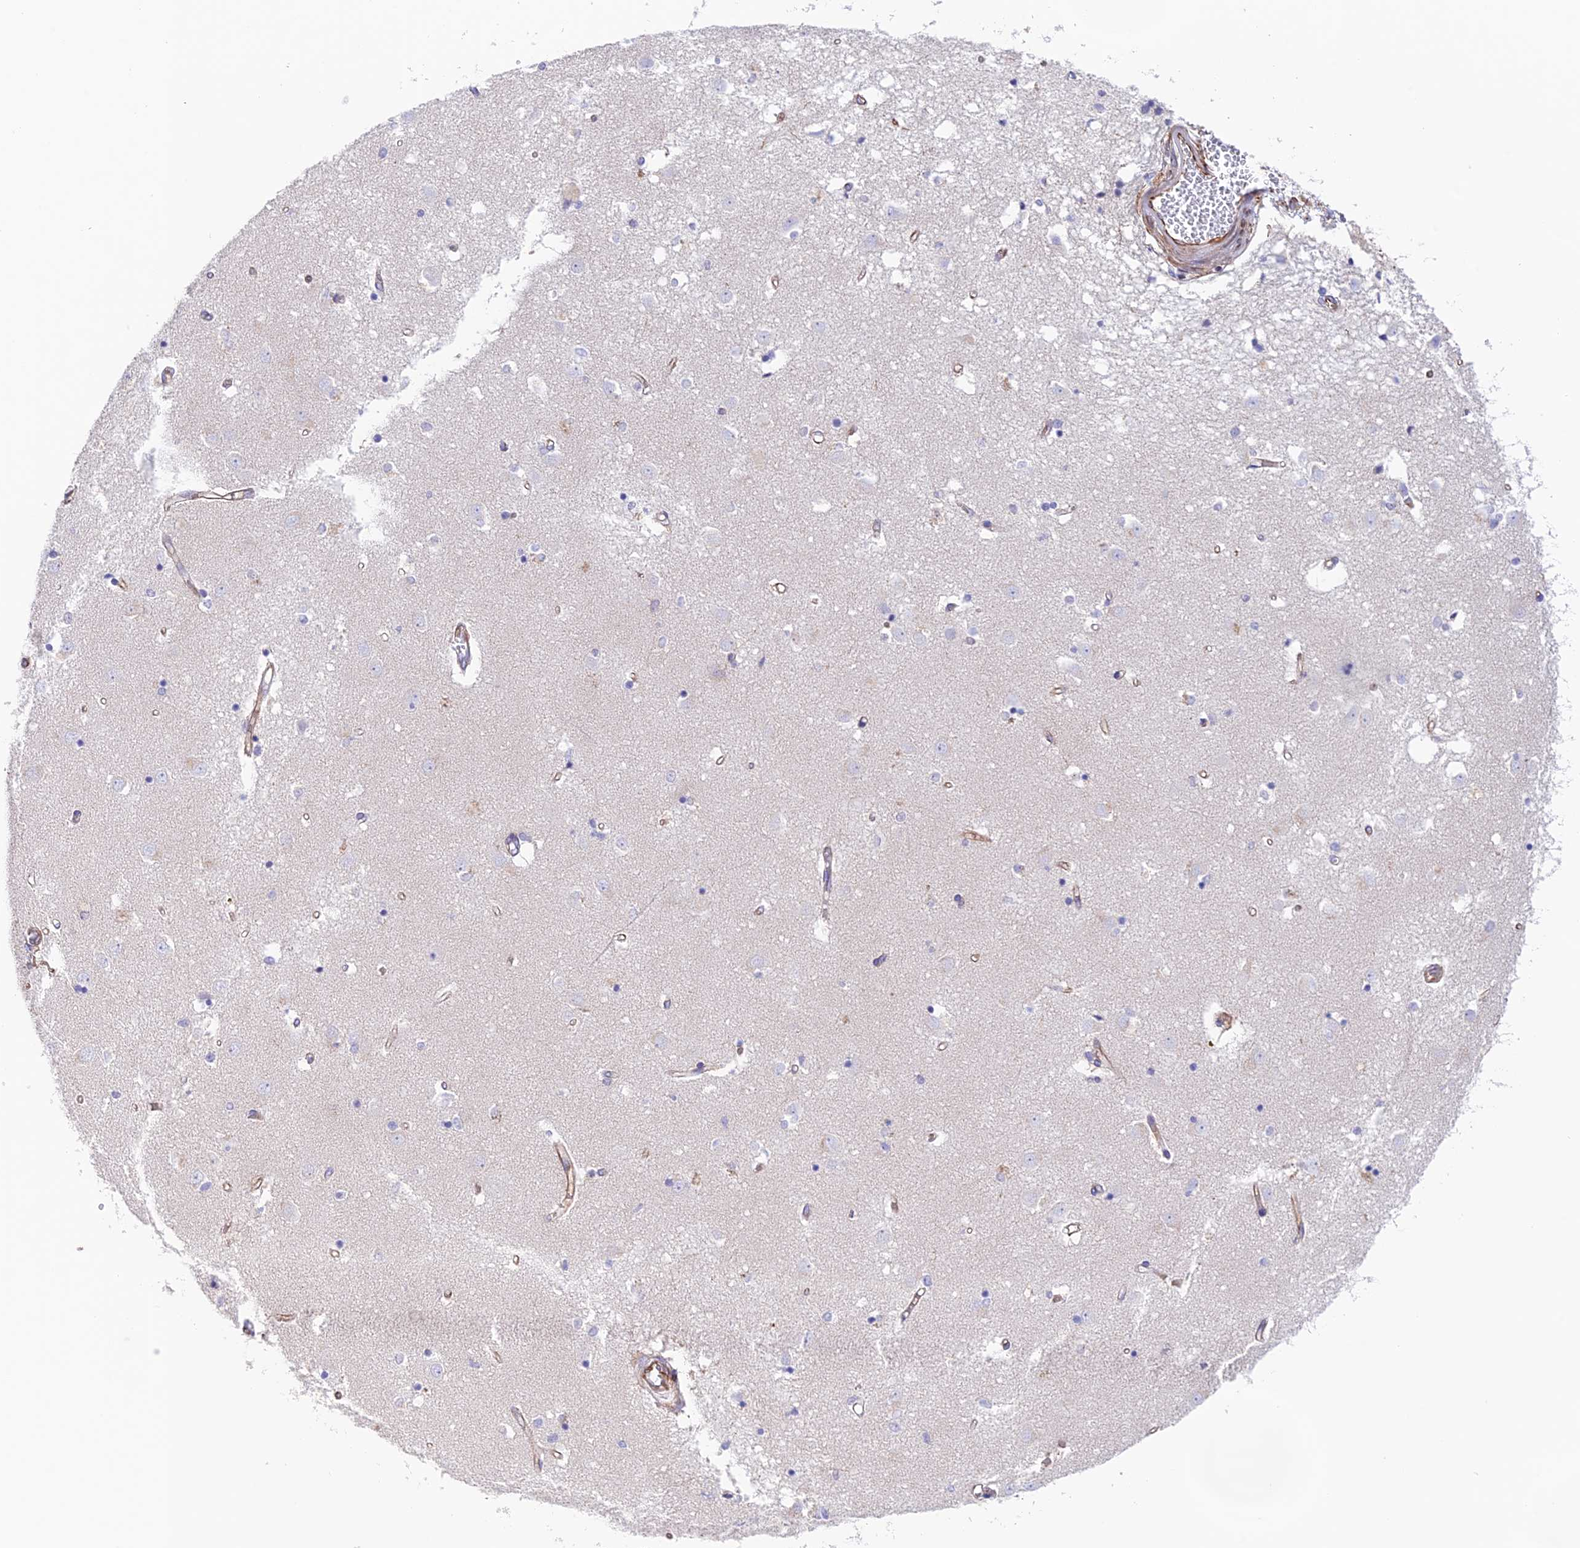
{"staining": {"intensity": "negative", "quantity": "none", "location": "none"}, "tissue": "caudate", "cell_type": "Glial cells", "image_type": "normal", "snomed": [{"axis": "morphology", "description": "Normal tissue, NOS"}, {"axis": "topography", "description": "Lateral ventricle wall"}], "caption": "Immunohistochemistry photomicrograph of normal human caudate stained for a protein (brown), which displays no expression in glial cells.", "gene": "ZNF652", "patient": {"sex": "male", "age": 45}}